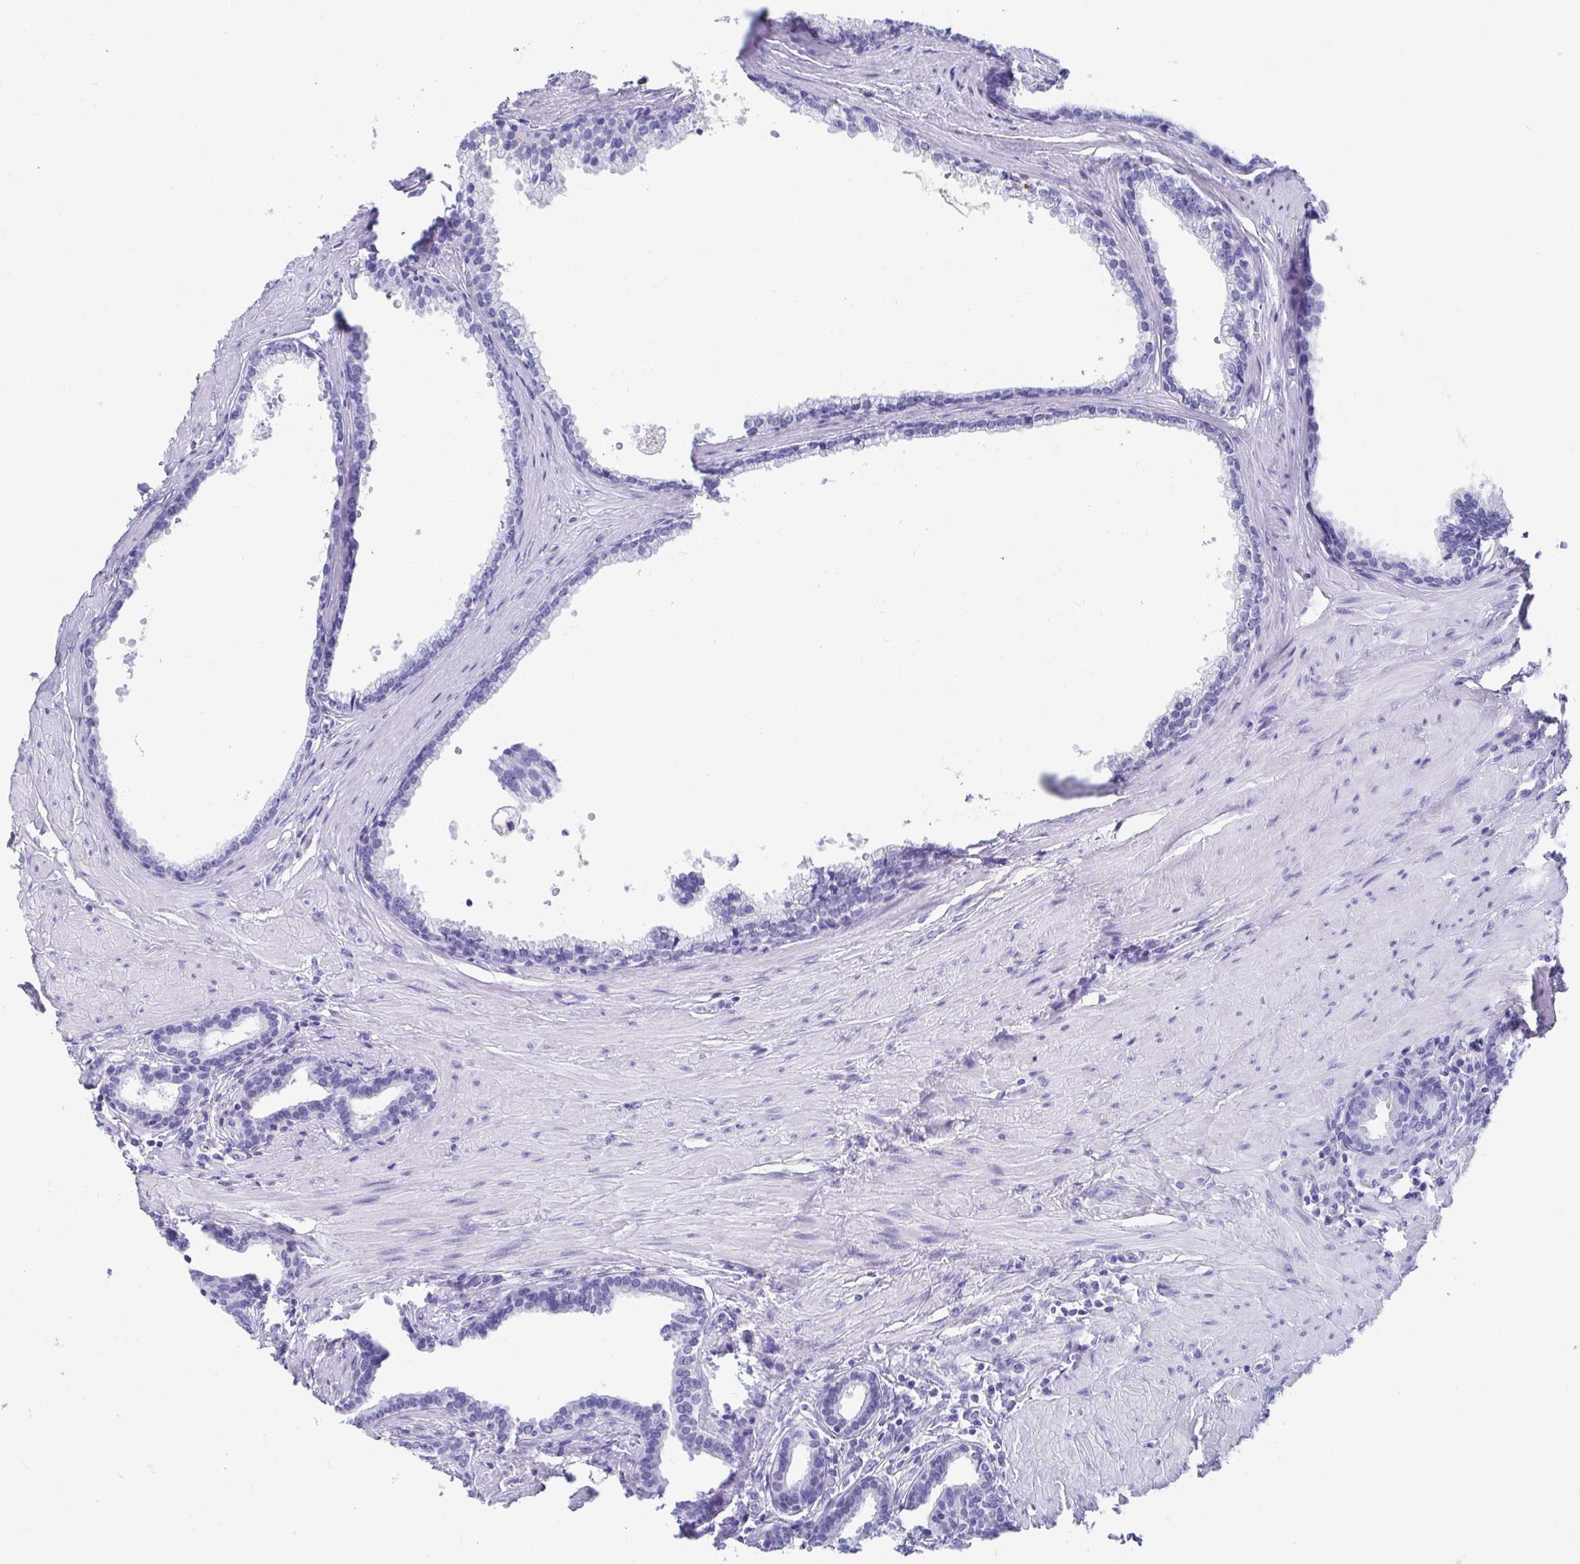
{"staining": {"intensity": "negative", "quantity": "none", "location": "none"}, "tissue": "prostate", "cell_type": "Glandular cells", "image_type": "normal", "snomed": [{"axis": "morphology", "description": "Normal tissue, NOS"}, {"axis": "topography", "description": "Prostate"}, {"axis": "topography", "description": "Peripheral nerve tissue"}], "caption": "A photomicrograph of human prostate is negative for staining in glandular cells. (DAB immunohistochemistry visualized using brightfield microscopy, high magnification).", "gene": "DPEP3", "patient": {"sex": "male", "age": 55}}